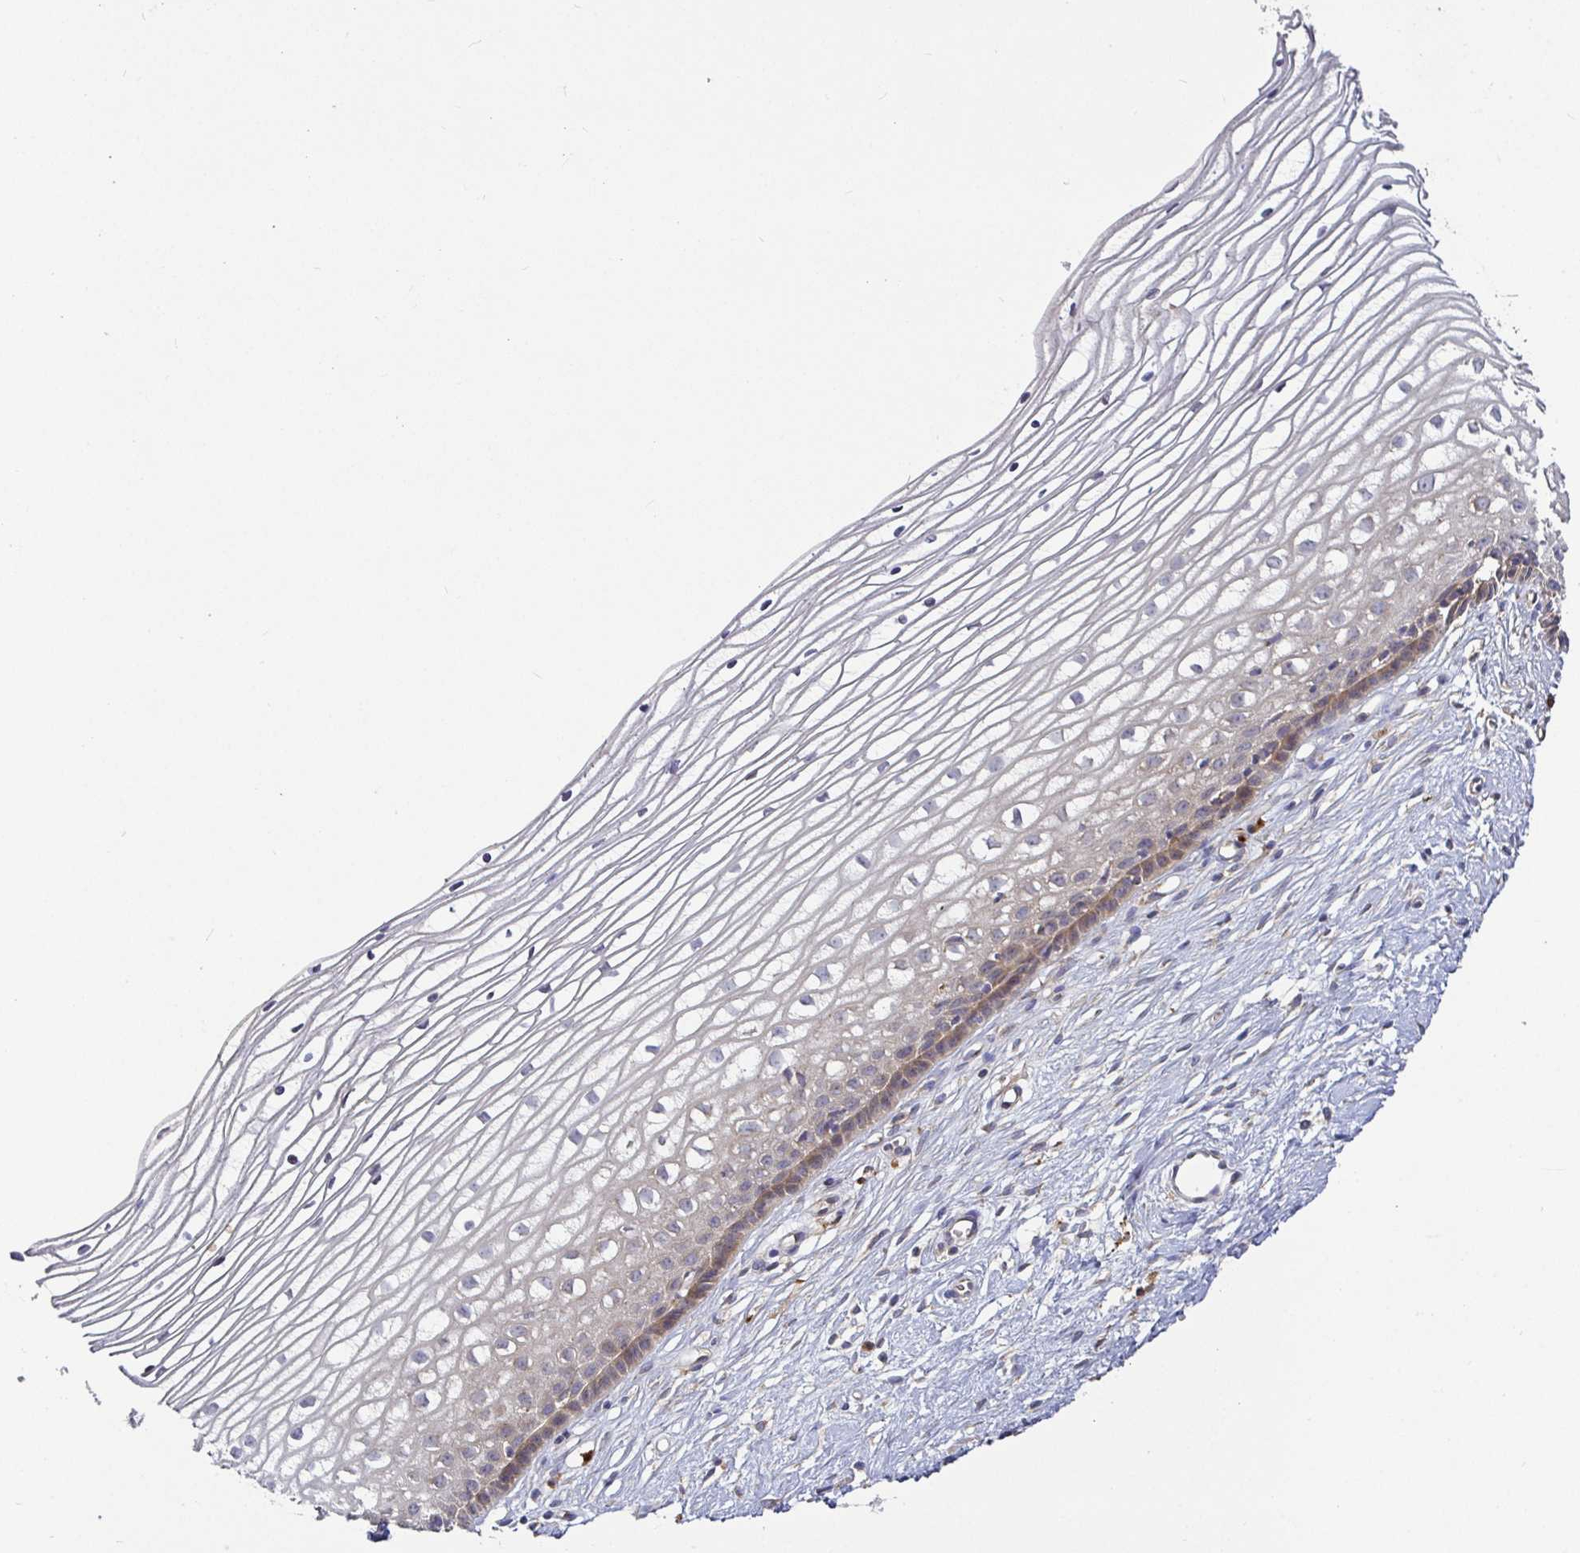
{"staining": {"intensity": "moderate", "quantity": ">75%", "location": "cytoplasmic/membranous"}, "tissue": "cervix", "cell_type": "Glandular cells", "image_type": "normal", "snomed": [{"axis": "morphology", "description": "Normal tissue, NOS"}, {"axis": "topography", "description": "Cervix"}], "caption": "Glandular cells demonstrate medium levels of moderate cytoplasmic/membranous expression in approximately >75% of cells in normal human cervix. (DAB IHC with brightfield microscopy, high magnification).", "gene": "SNX8", "patient": {"sex": "female", "age": 40}}